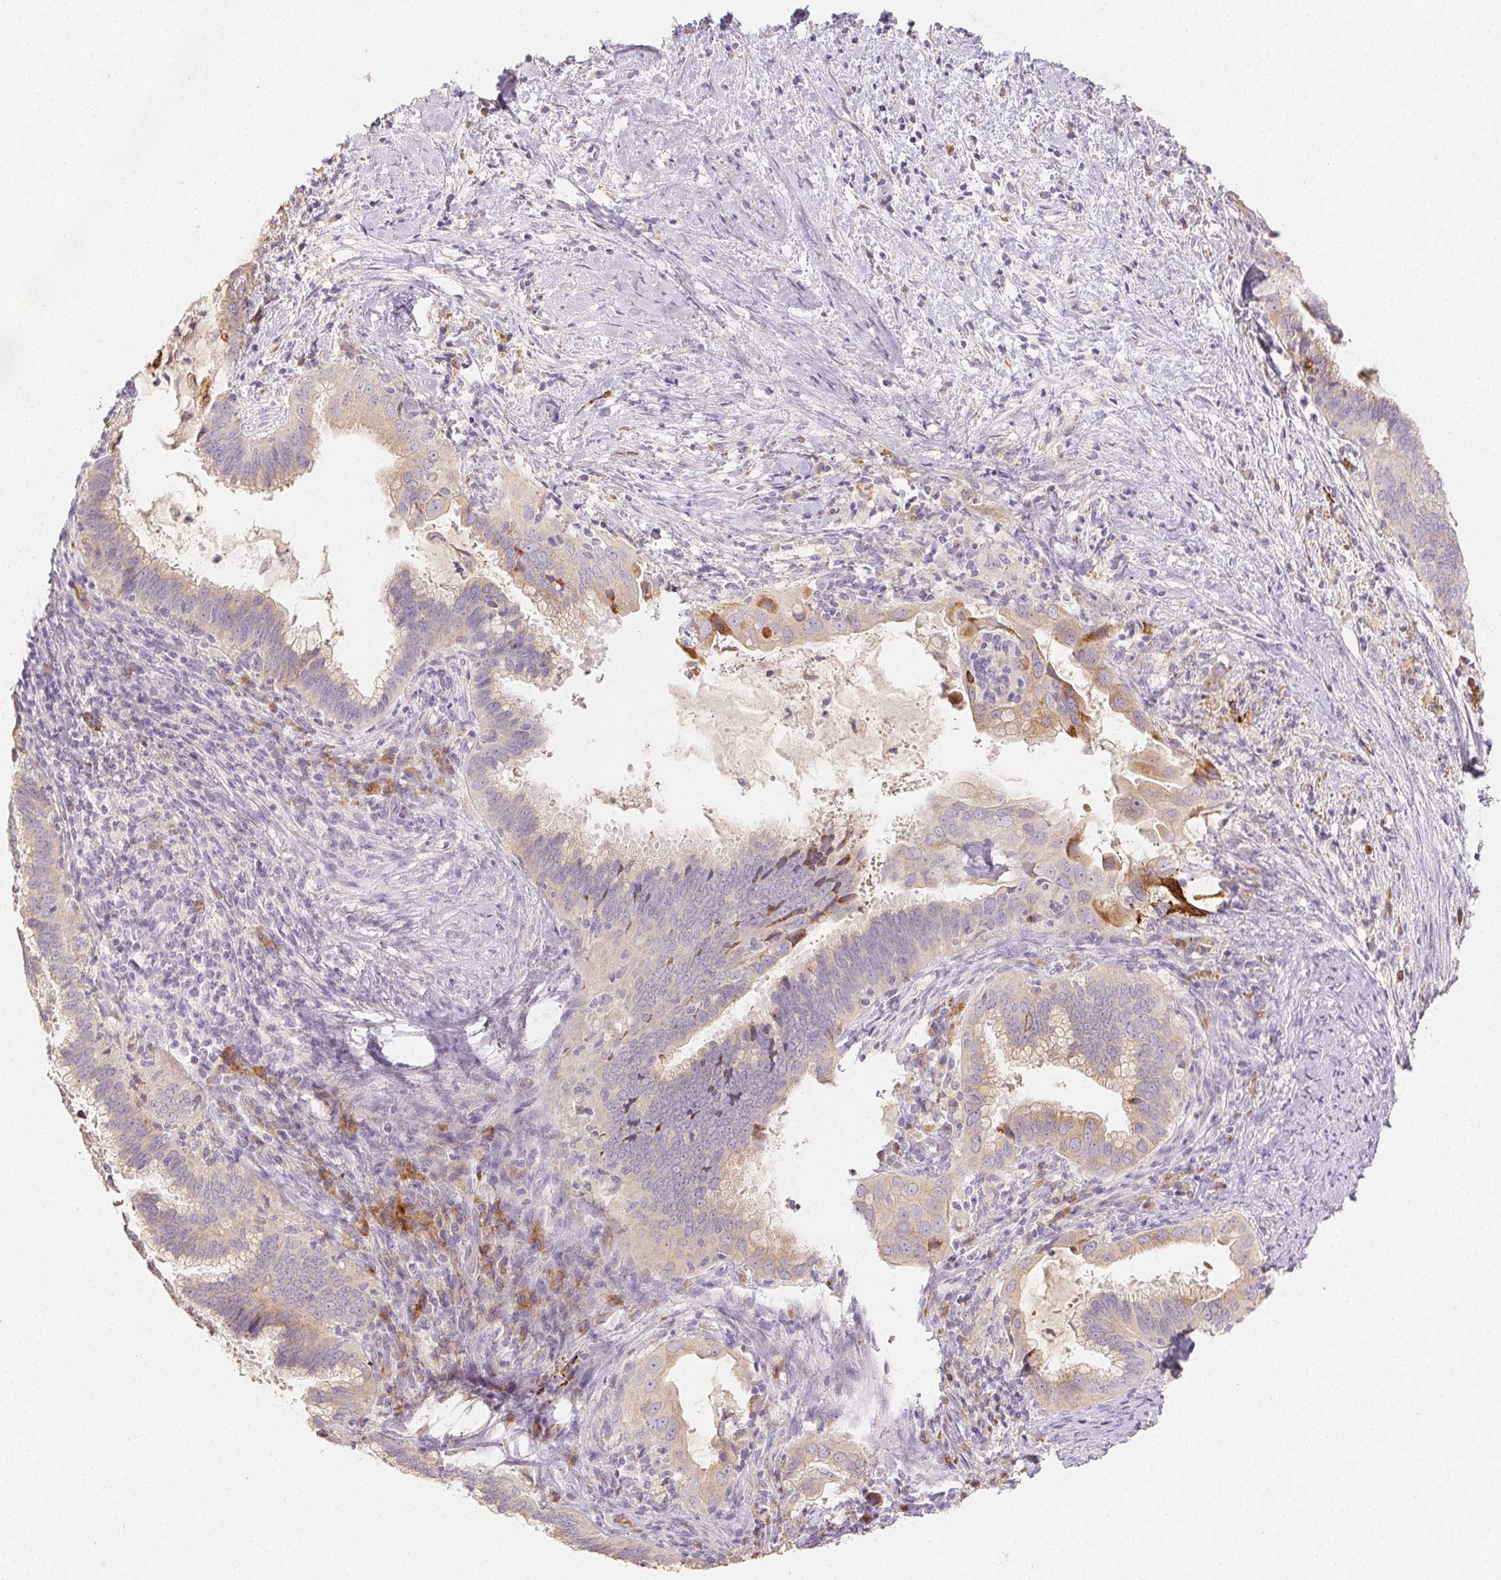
{"staining": {"intensity": "weak", "quantity": "<25%", "location": "cytoplasmic/membranous"}, "tissue": "cervical cancer", "cell_type": "Tumor cells", "image_type": "cancer", "snomed": [{"axis": "morphology", "description": "Adenocarcinoma, NOS"}, {"axis": "topography", "description": "Cervix"}], "caption": "An immunohistochemistry image of cervical cancer (adenocarcinoma) is shown. There is no staining in tumor cells of cervical cancer (adenocarcinoma).", "gene": "ACVR1B", "patient": {"sex": "female", "age": 56}}